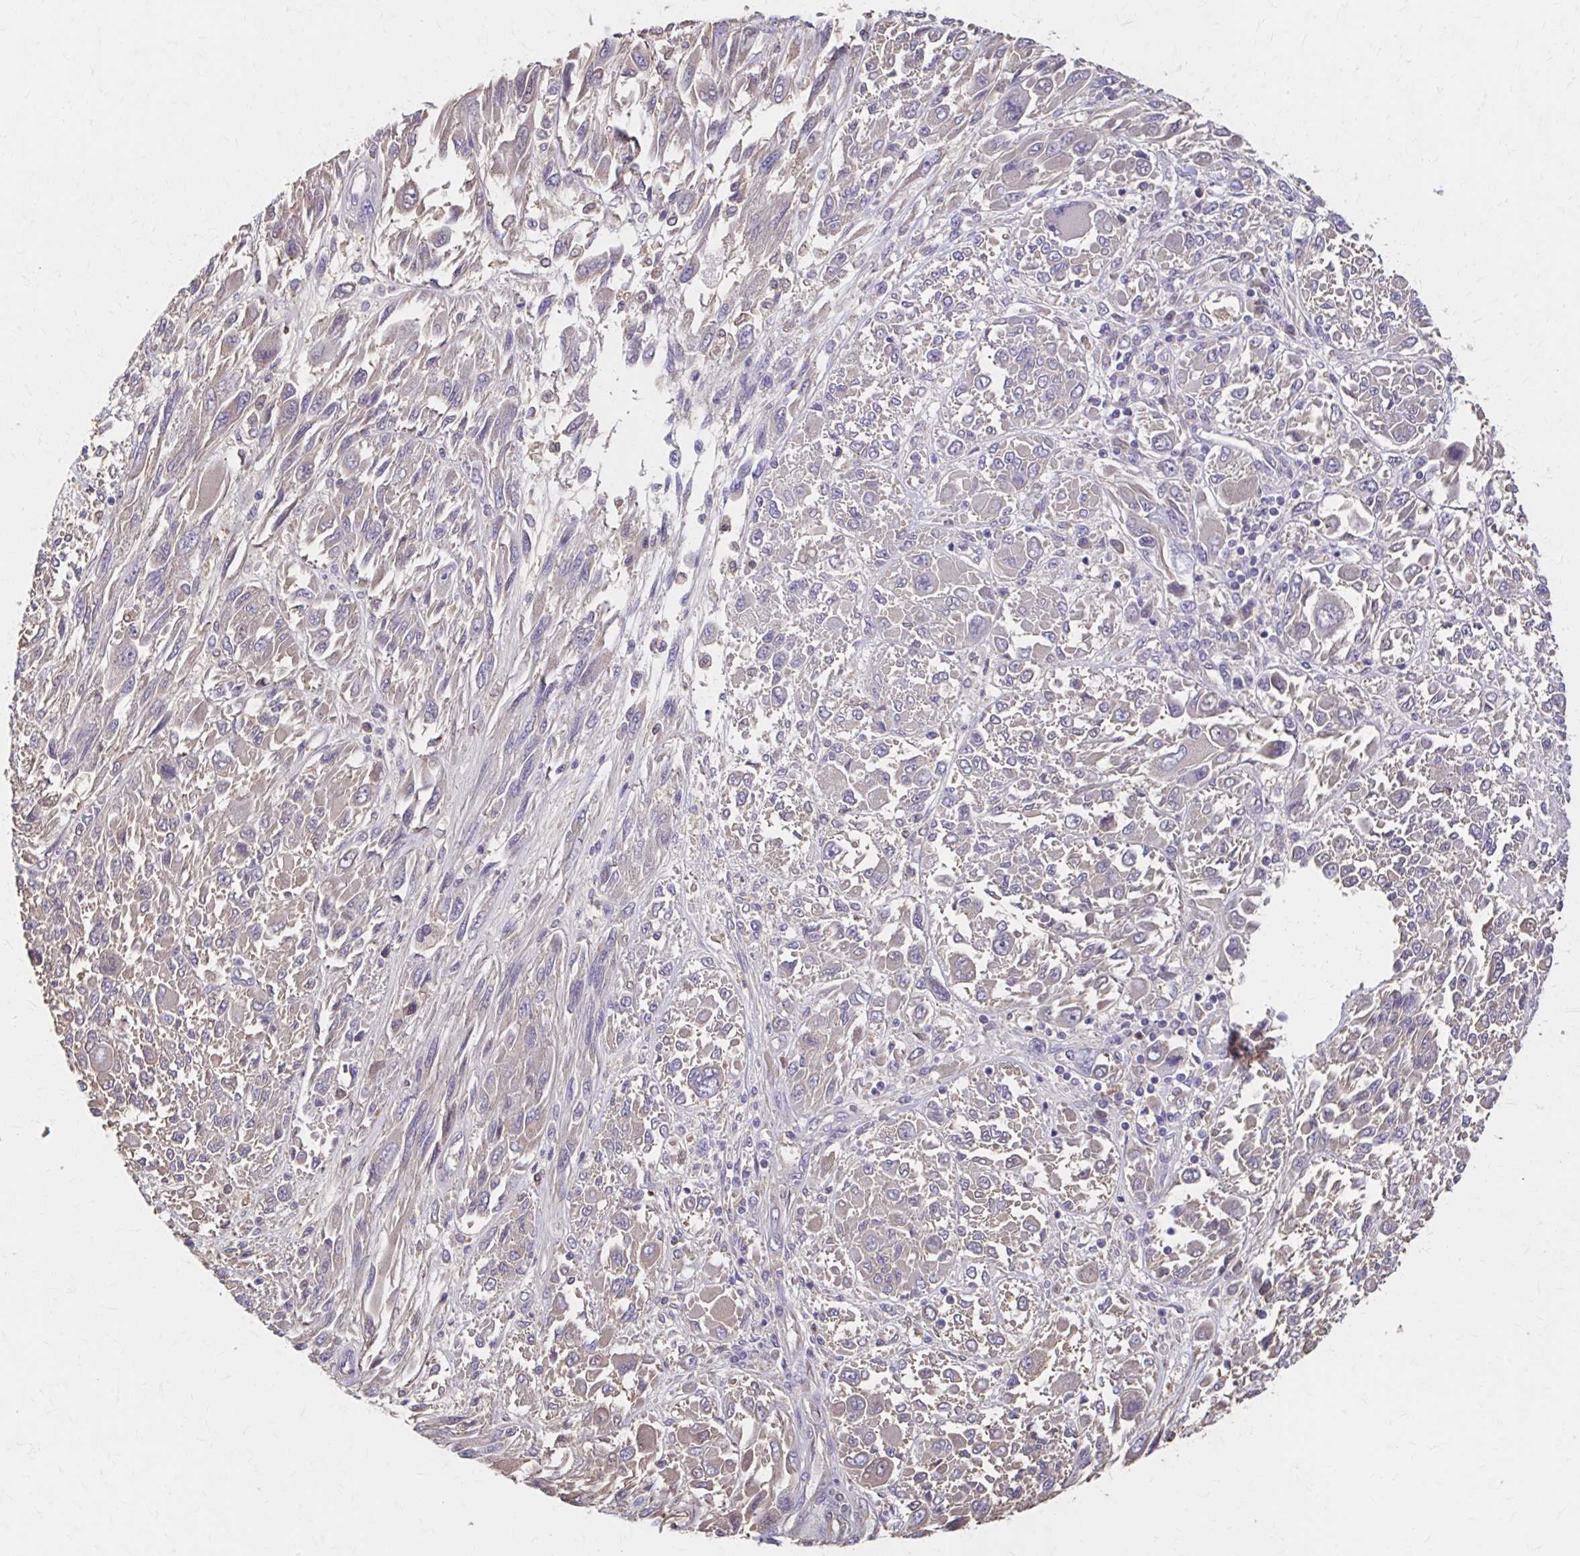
{"staining": {"intensity": "negative", "quantity": "none", "location": "none"}, "tissue": "melanoma", "cell_type": "Tumor cells", "image_type": "cancer", "snomed": [{"axis": "morphology", "description": "Malignant melanoma, NOS"}, {"axis": "topography", "description": "Skin"}], "caption": "Immunohistochemical staining of human malignant melanoma exhibits no significant positivity in tumor cells.", "gene": "HMGCS2", "patient": {"sex": "female", "age": 91}}